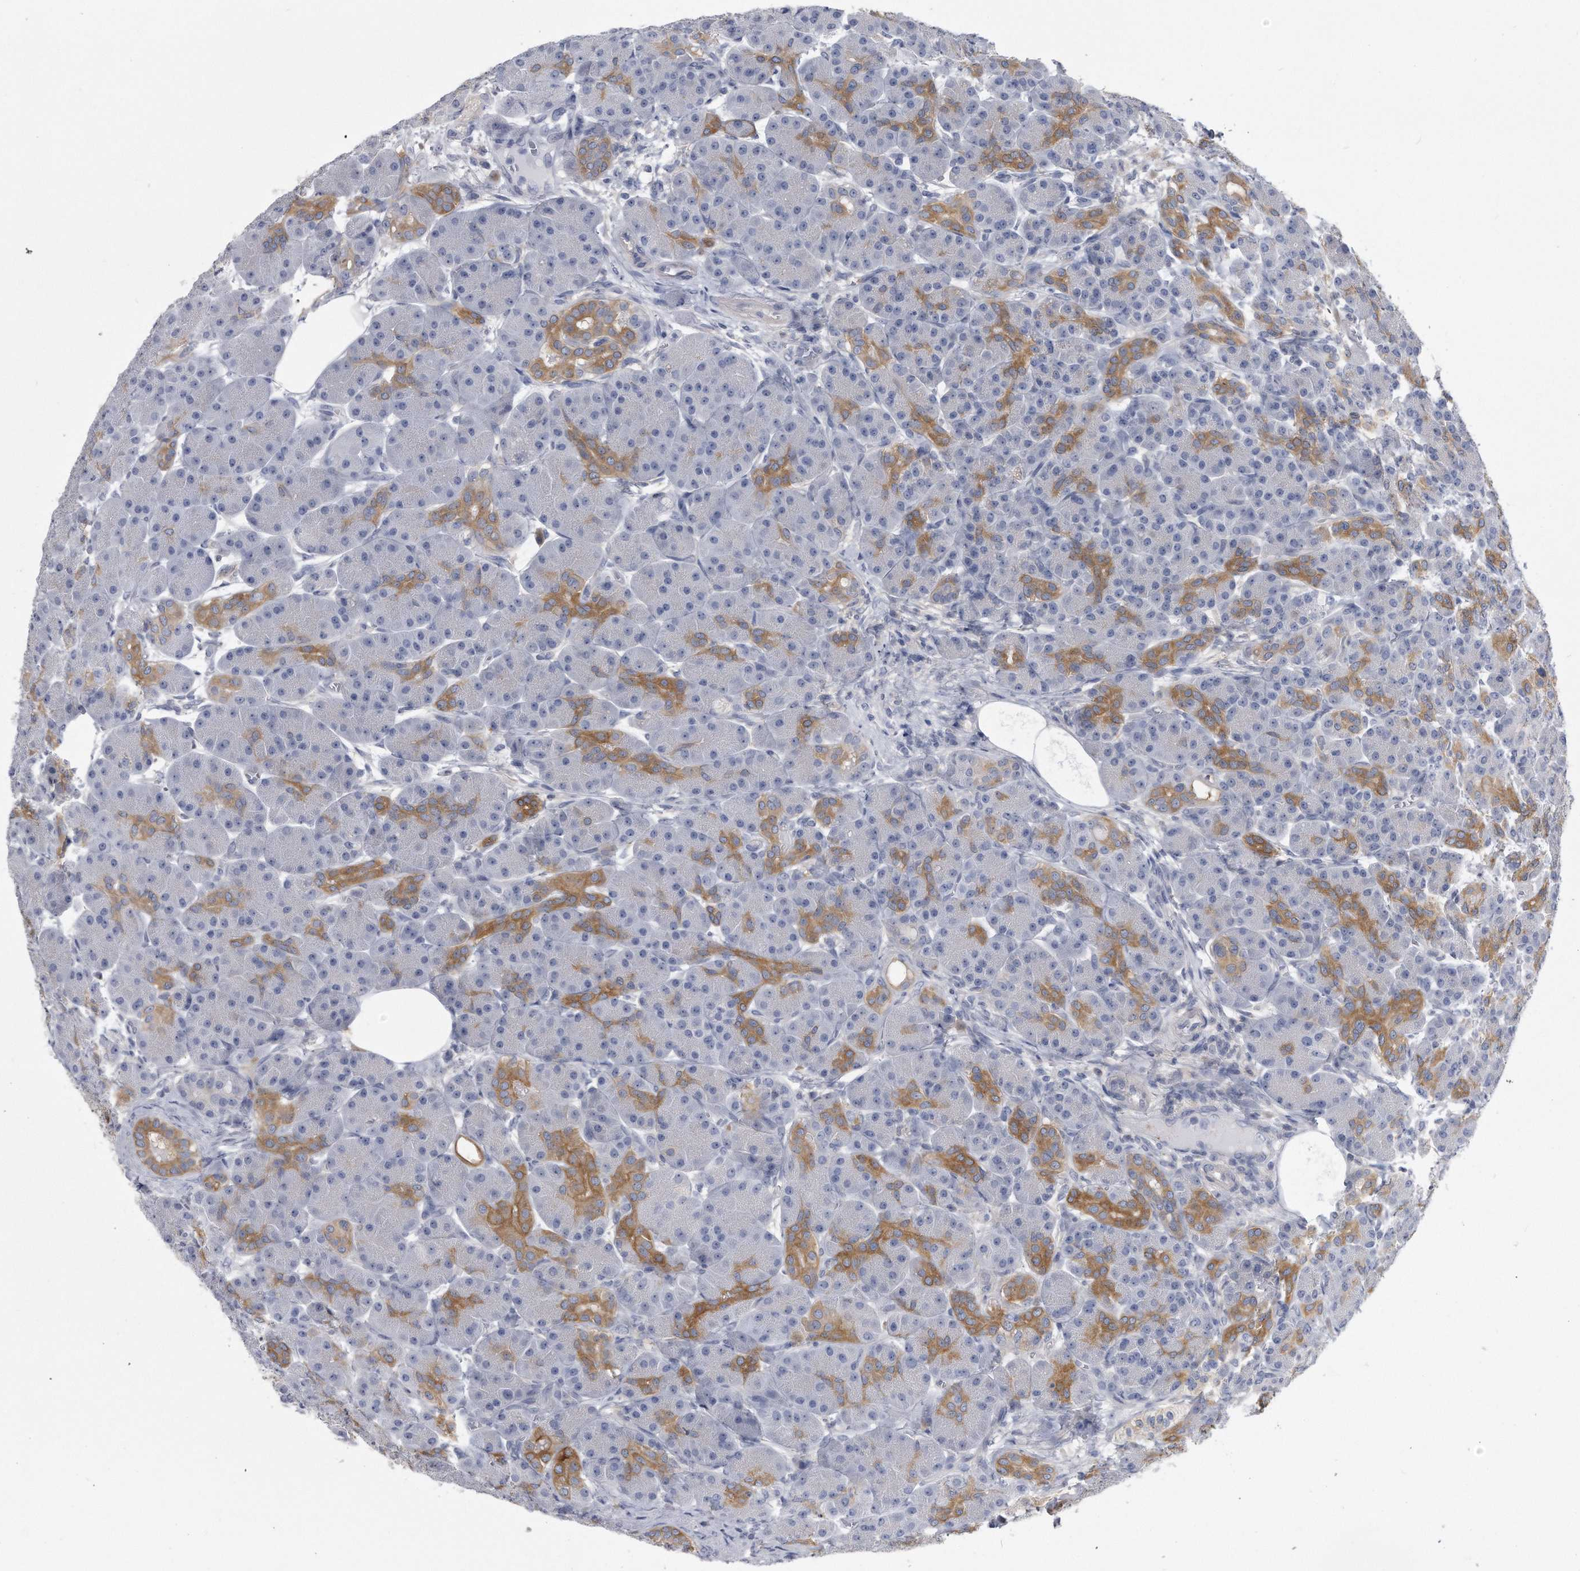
{"staining": {"intensity": "moderate", "quantity": "25%-75%", "location": "cytoplasmic/membranous"}, "tissue": "pancreas", "cell_type": "Exocrine glandular cells", "image_type": "normal", "snomed": [{"axis": "morphology", "description": "Normal tissue, NOS"}, {"axis": "topography", "description": "Pancreas"}], "caption": "A brown stain highlights moderate cytoplasmic/membranous expression of a protein in exocrine glandular cells of normal human pancreas.", "gene": "PYGB", "patient": {"sex": "male", "age": 63}}